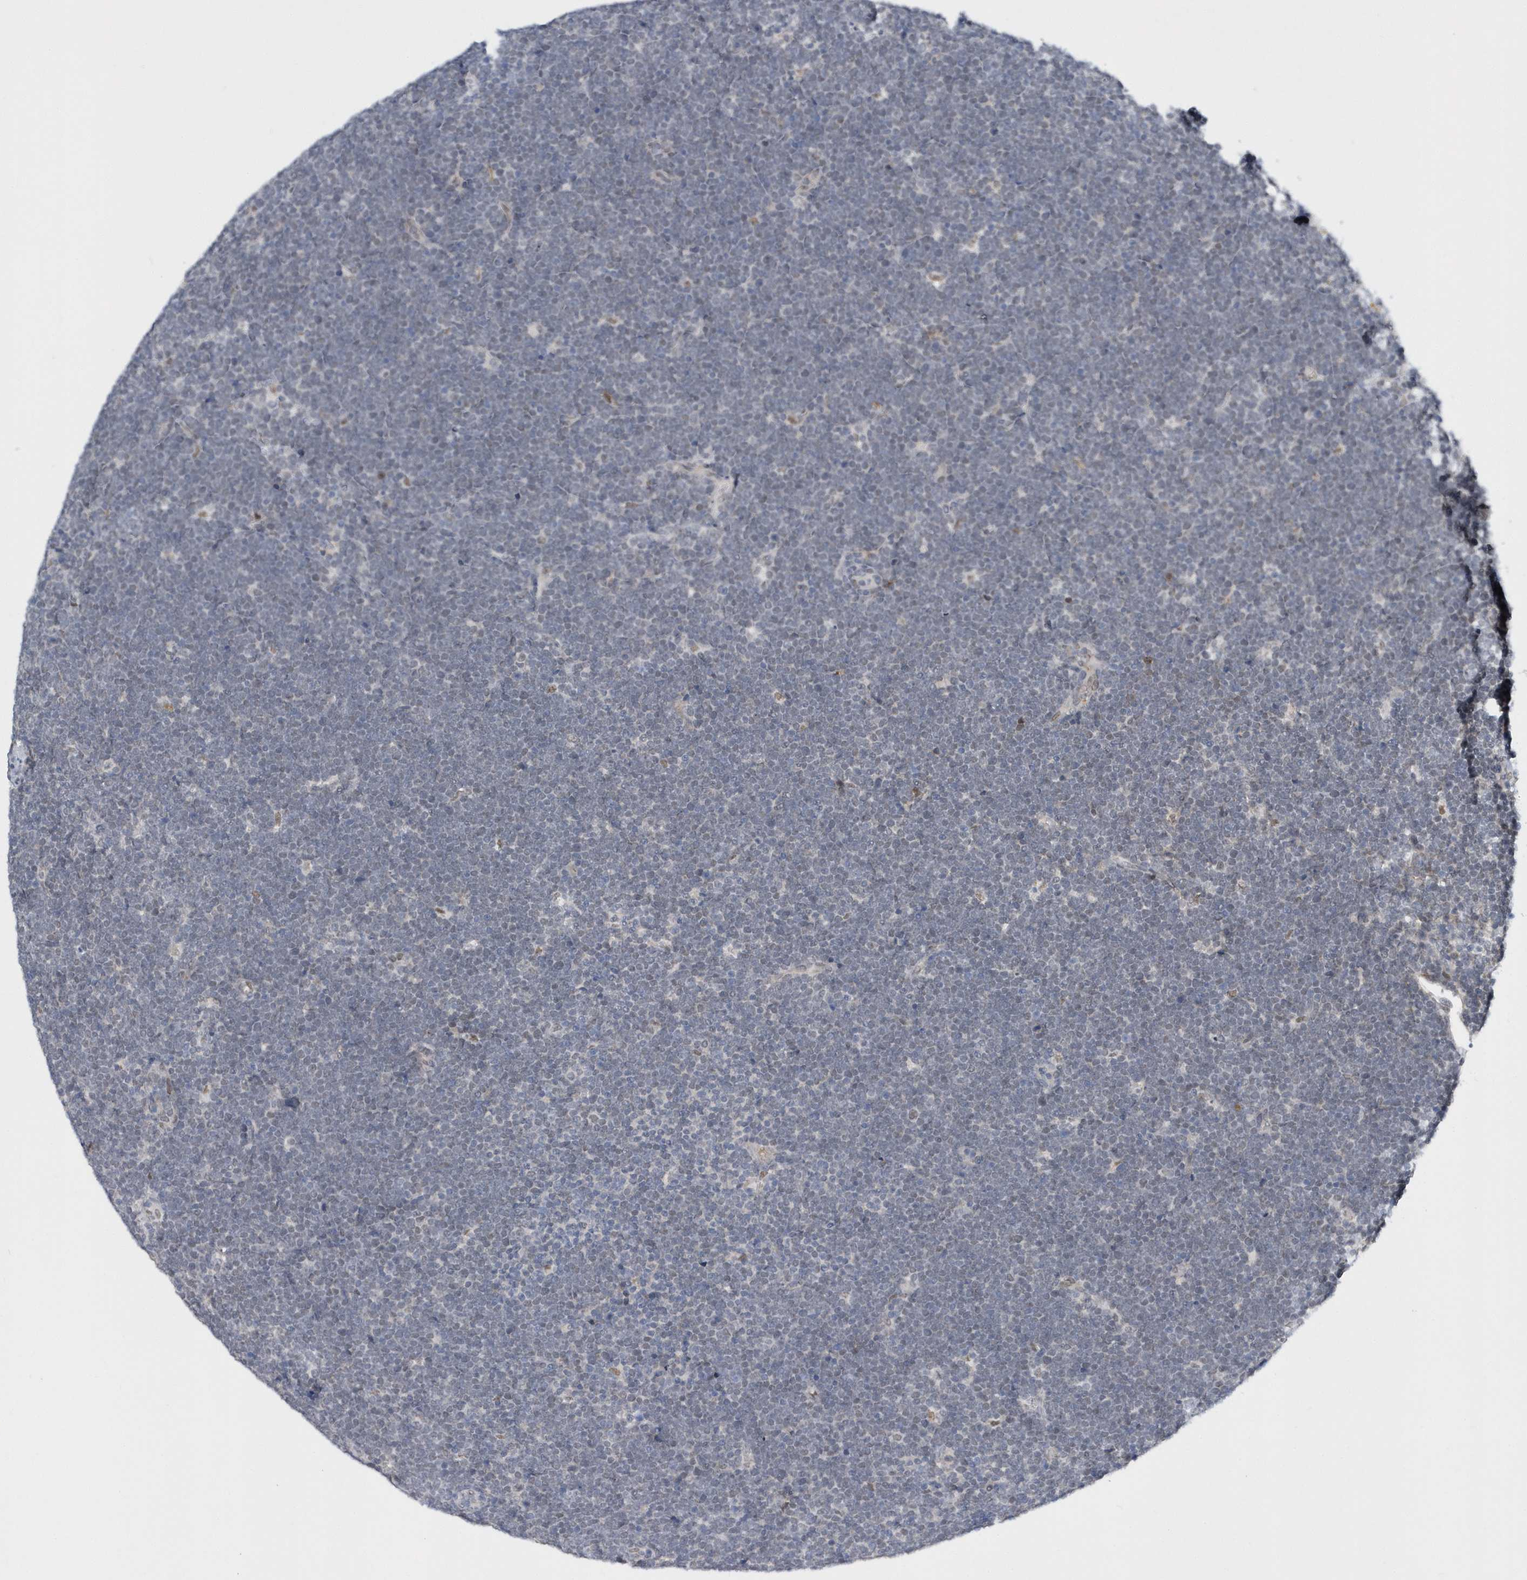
{"staining": {"intensity": "negative", "quantity": "none", "location": "none"}, "tissue": "lymphoma", "cell_type": "Tumor cells", "image_type": "cancer", "snomed": [{"axis": "morphology", "description": "Malignant lymphoma, non-Hodgkin's type, High grade"}, {"axis": "topography", "description": "Lymph node"}], "caption": "IHC photomicrograph of human high-grade malignant lymphoma, non-Hodgkin's type stained for a protein (brown), which demonstrates no positivity in tumor cells.", "gene": "FAM217A", "patient": {"sex": "male", "age": 13}}